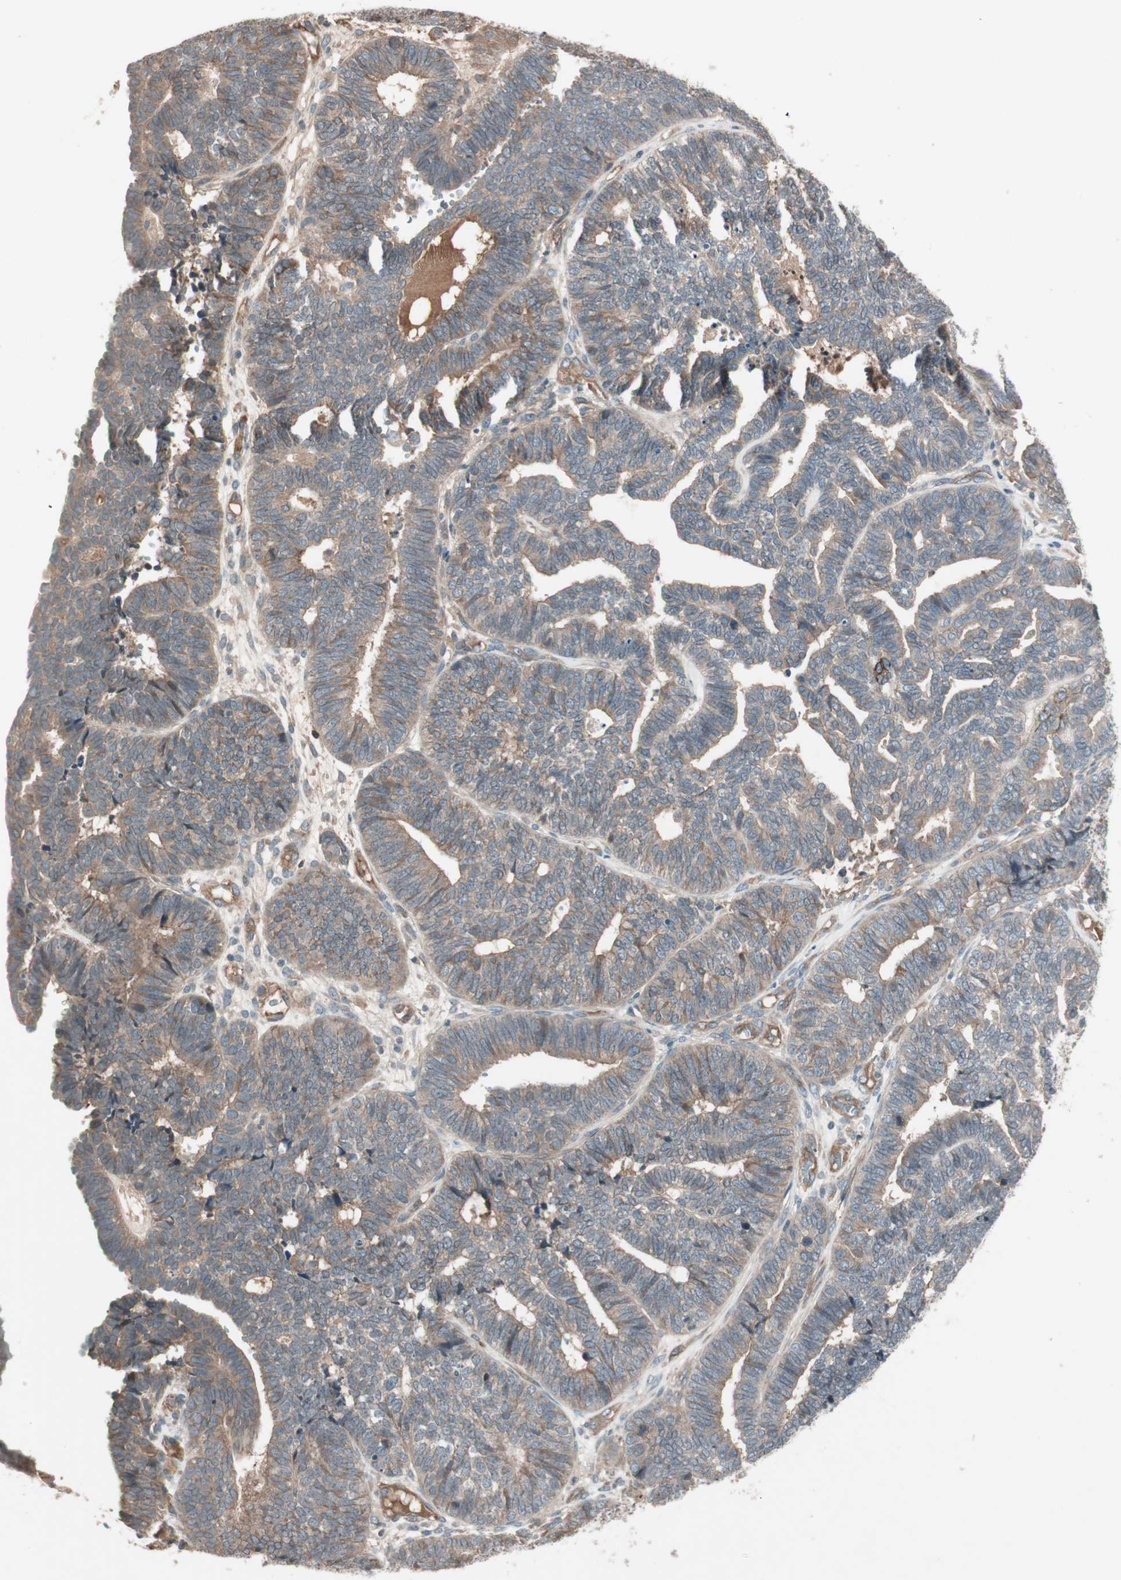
{"staining": {"intensity": "moderate", "quantity": ">75%", "location": "cytoplasmic/membranous"}, "tissue": "endometrial cancer", "cell_type": "Tumor cells", "image_type": "cancer", "snomed": [{"axis": "morphology", "description": "Adenocarcinoma, NOS"}, {"axis": "topography", "description": "Endometrium"}], "caption": "Endometrial cancer tissue reveals moderate cytoplasmic/membranous staining in approximately >75% of tumor cells, visualized by immunohistochemistry. (DAB IHC with brightfield microscopy, high magnification).", "gene": "TFPI", "patient": {"sex": "female", "age": 70}}